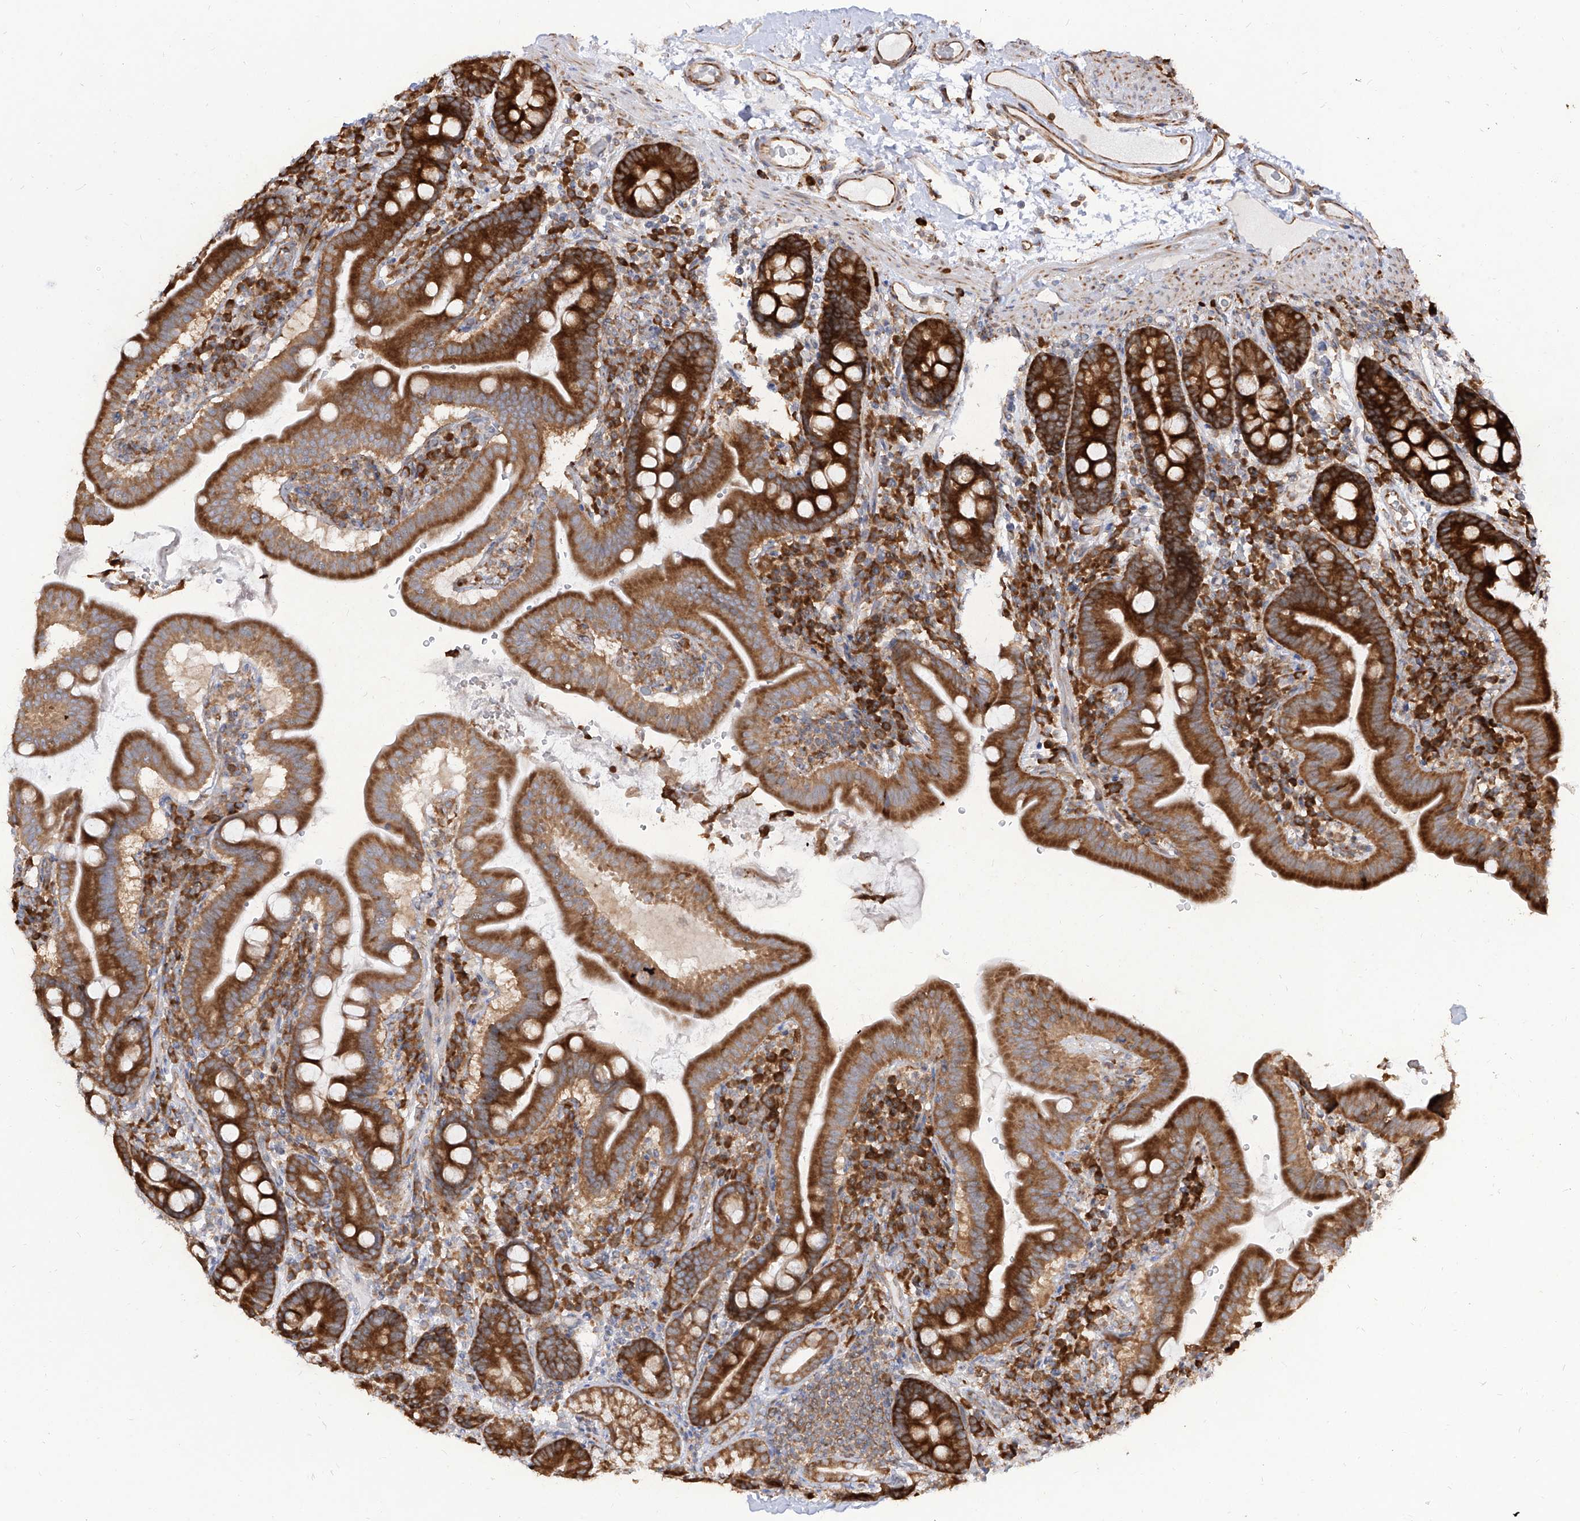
{"staining": {"intensity": "strong", "quantity": ">75%", "location": "cytoplasmic/membranous"}, "tissue": "duodenum", "cell_type": "Glandular cells", "image_type": "normal", "snomed": [{"axis": "morphology", "description": "Normal tissue, NOS"}, {"axis": "morphology", "description": "Adenocarcinoma, NOS"}, {"axis": "topography", "description": "Pancreas"}, {"axis": "topography", "description": "Duodenum"}], "caption": "Immunohistochemistry (DAB (3,3'-diaminobenzidine)) staining of normal human duodenum shows strong cytoplasmic/membranous protein positivity in about >75% of glandular cells. (DAB (3,3'-diaminobenzidine) = brown stain, brightfield microscopy at high magnification).", "gene": "RPS25", "patient": {"sex": "male", "age": 50}}